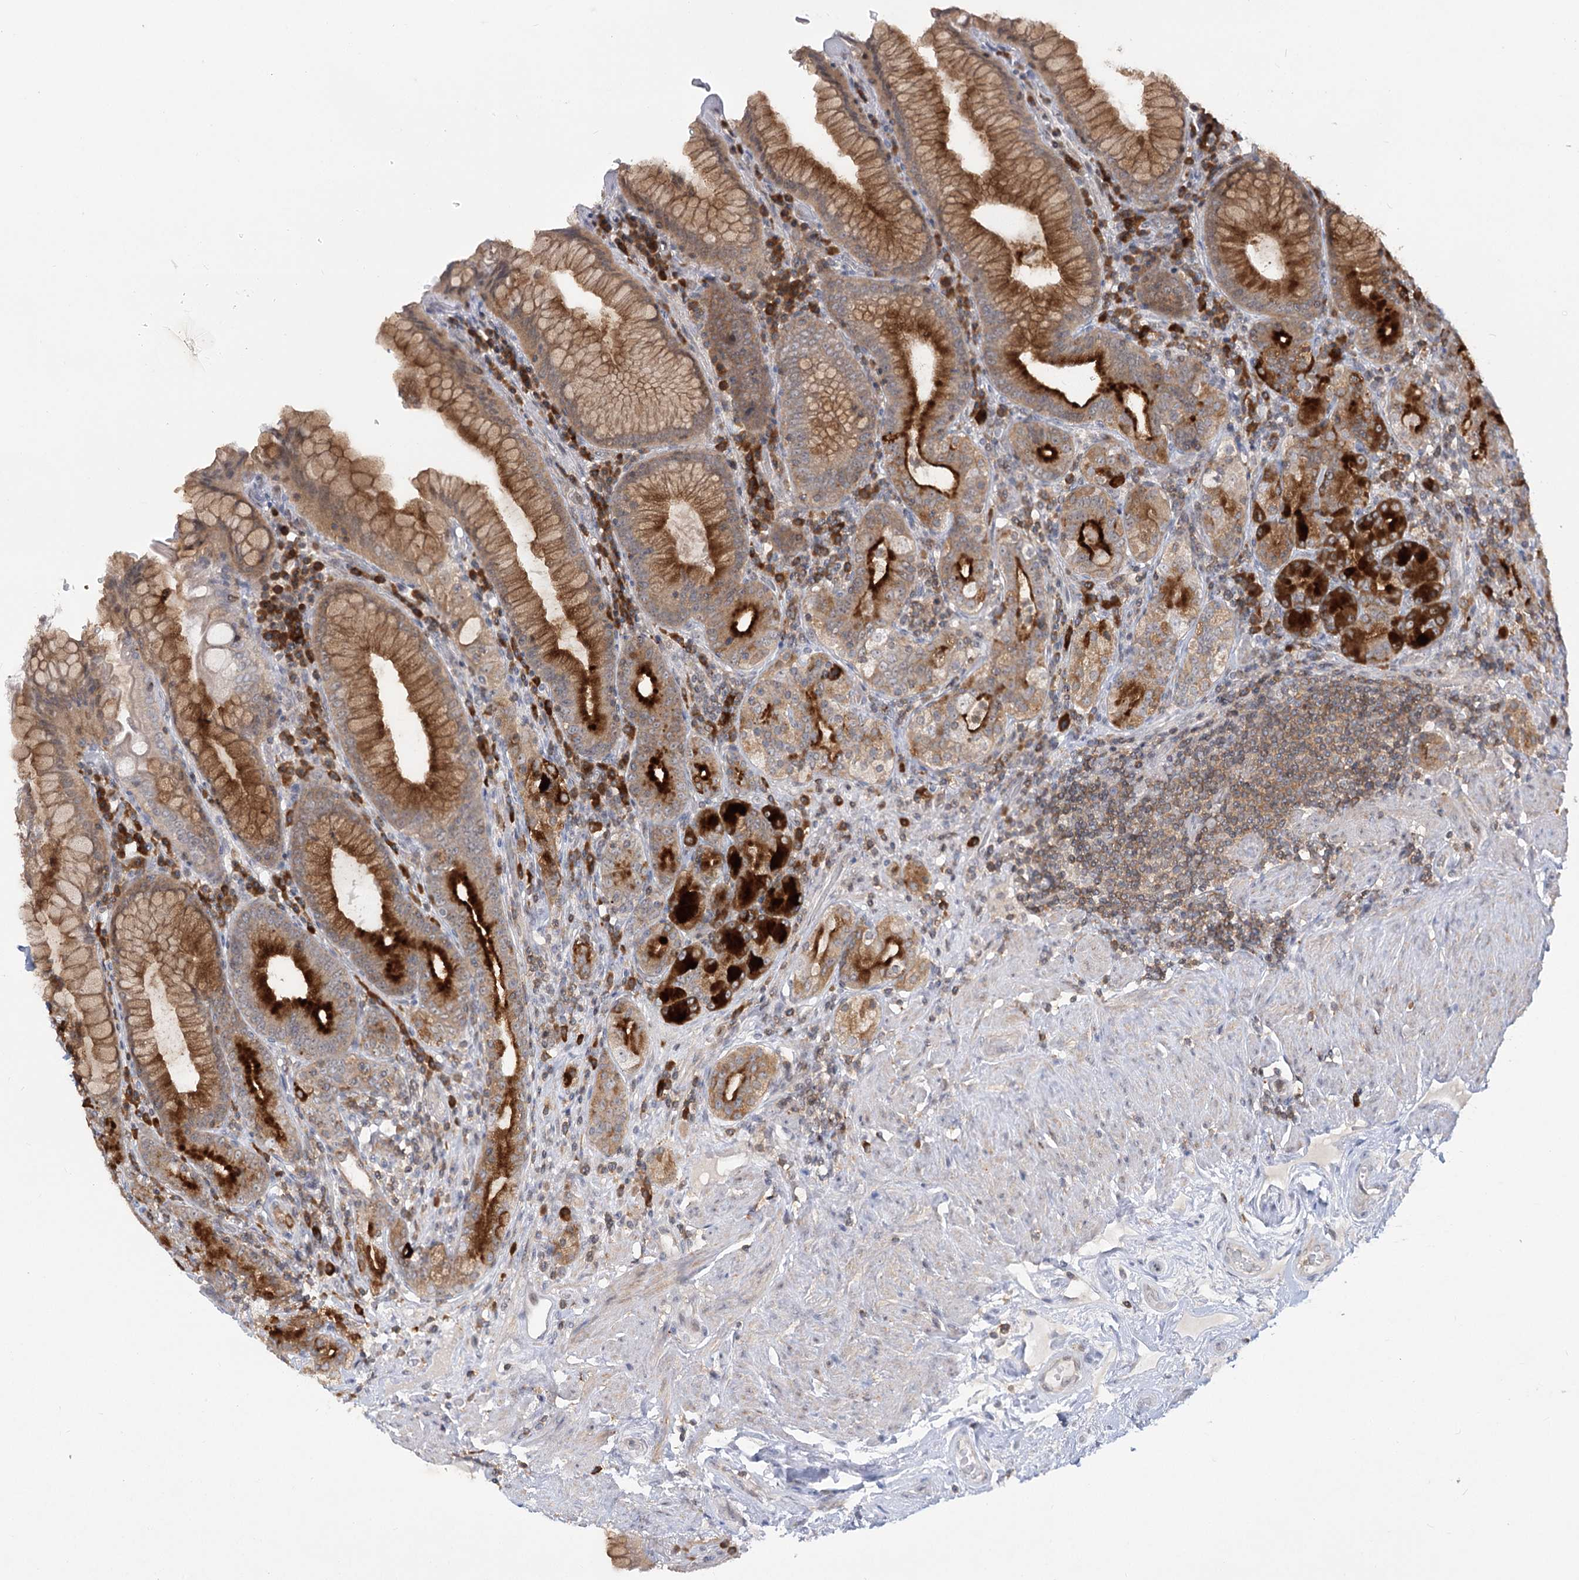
{"staining": {"intensity": "strong", "quantity": ">75%", "location": "cytoplasmic/membranous"}, "tissue": "stomach", "cell_type": "Glandular cells", "image_type": "normal", "snomed": [{"axis": "morphology", "description": "Normal tissue, NOS"}, {"axis": "topography", "description": "Stomach, upper"}, {"axis": "topography", "description": "Stomach, lower"}], "caption": "Stomach stained for a protein (brown) demonstrates strong cytoplasmic/membranous positive positivity in approximately >75% of glandular cells.", "gene": "SYTL1", "patient": {"sex": "female", "age": 76}}